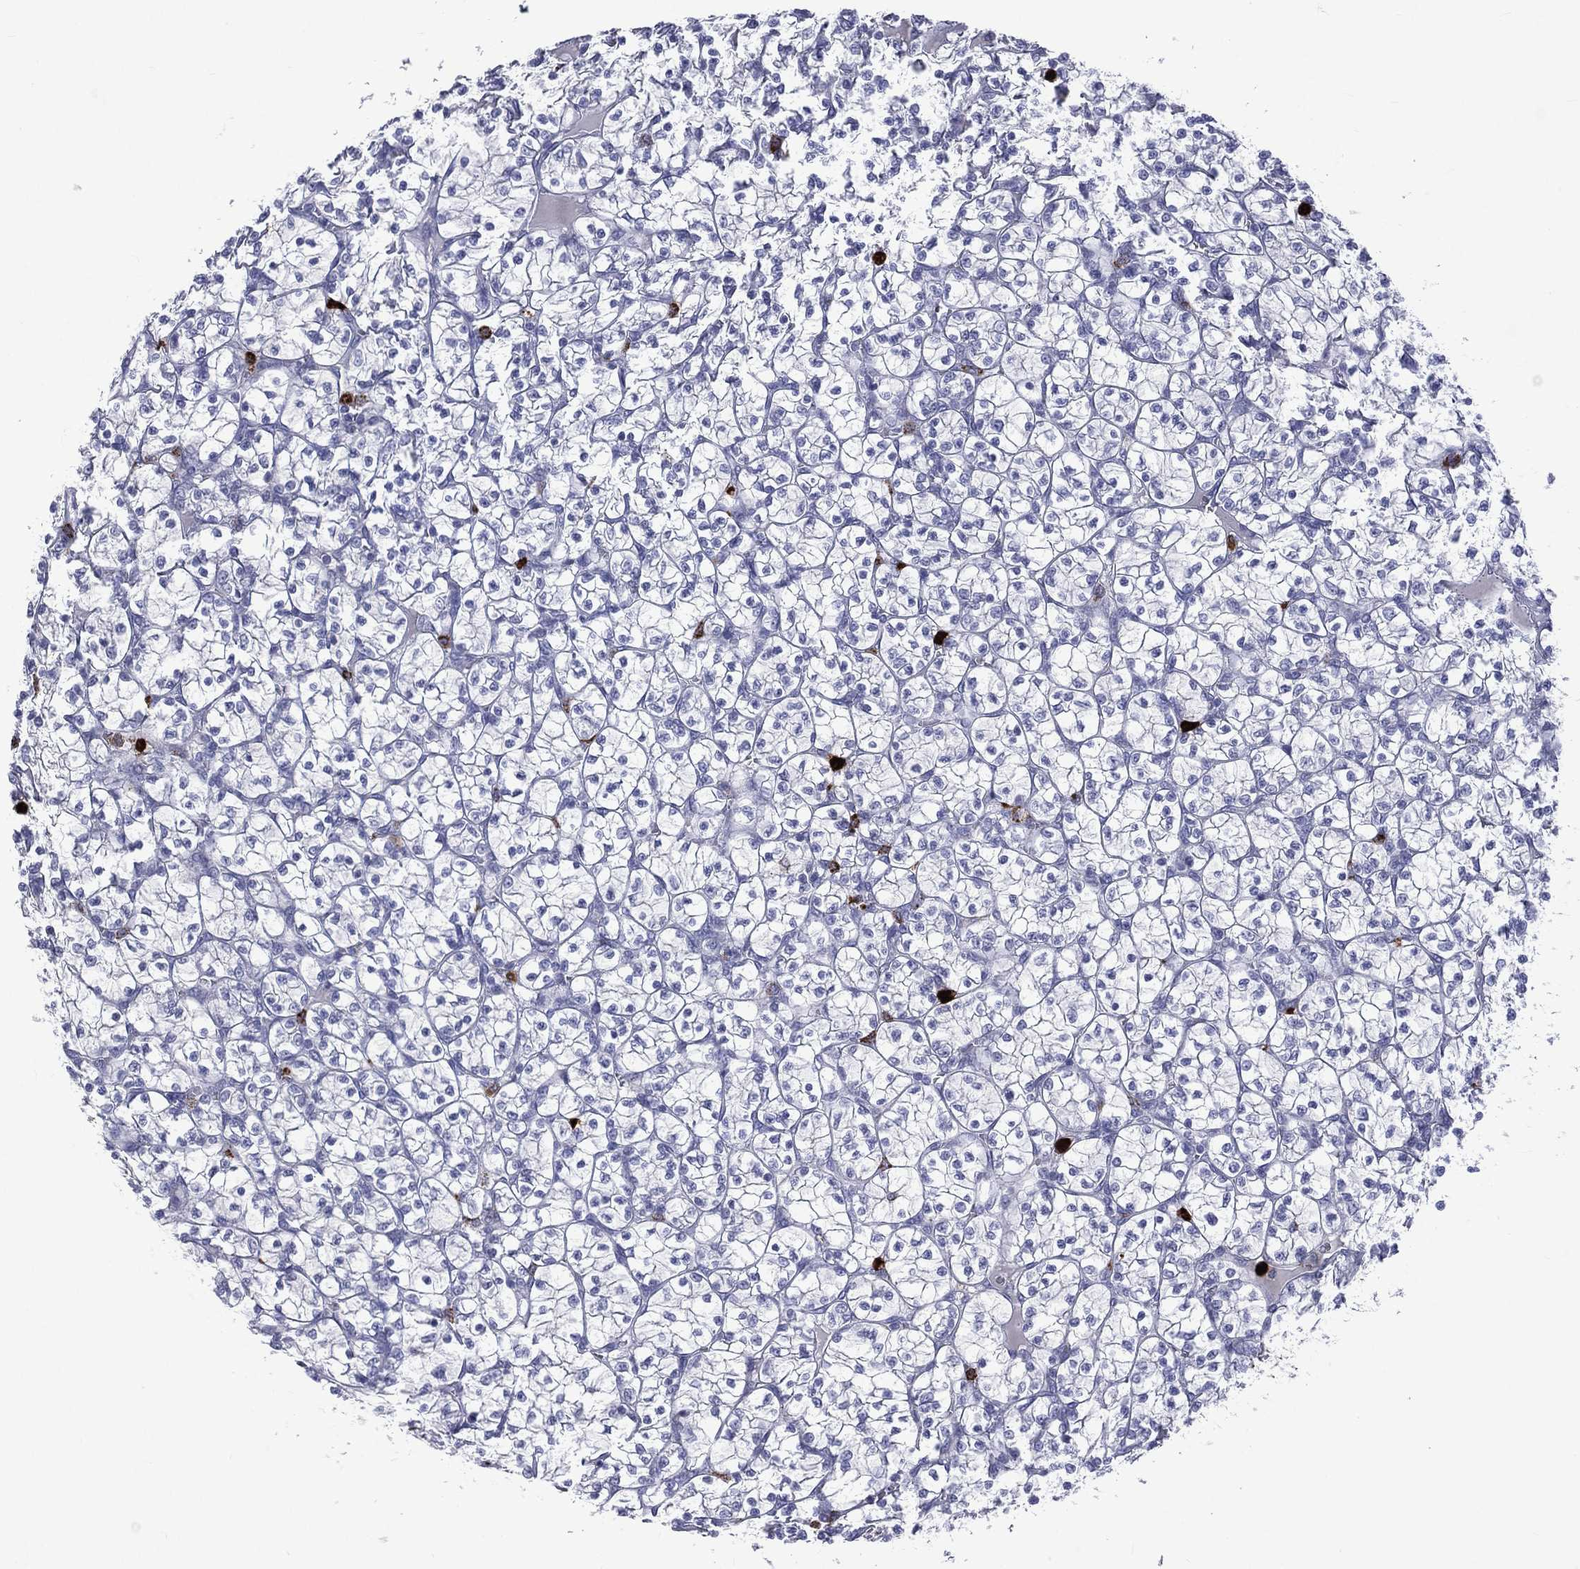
{"staining": {"intensity": "negative", "quantity": "none", "location": "none"}, "tissue": "renal cancer", "cell_type": "Tumor cells", "image_type": "cancer", "snomed": [{"axis": "morphology", "description": "Adenocarcinoma, NOS"}, {"axis": "topography", "description": "Kidney"}], "caption": "An immunohistochemistry (IHC) histopathology image of renal adenocarcinoma is shown. There is no staining in tumor cells of renal adenocarcinoma.", "gene": "ELANE", "patient": {"sex": "female", "age": 89}}